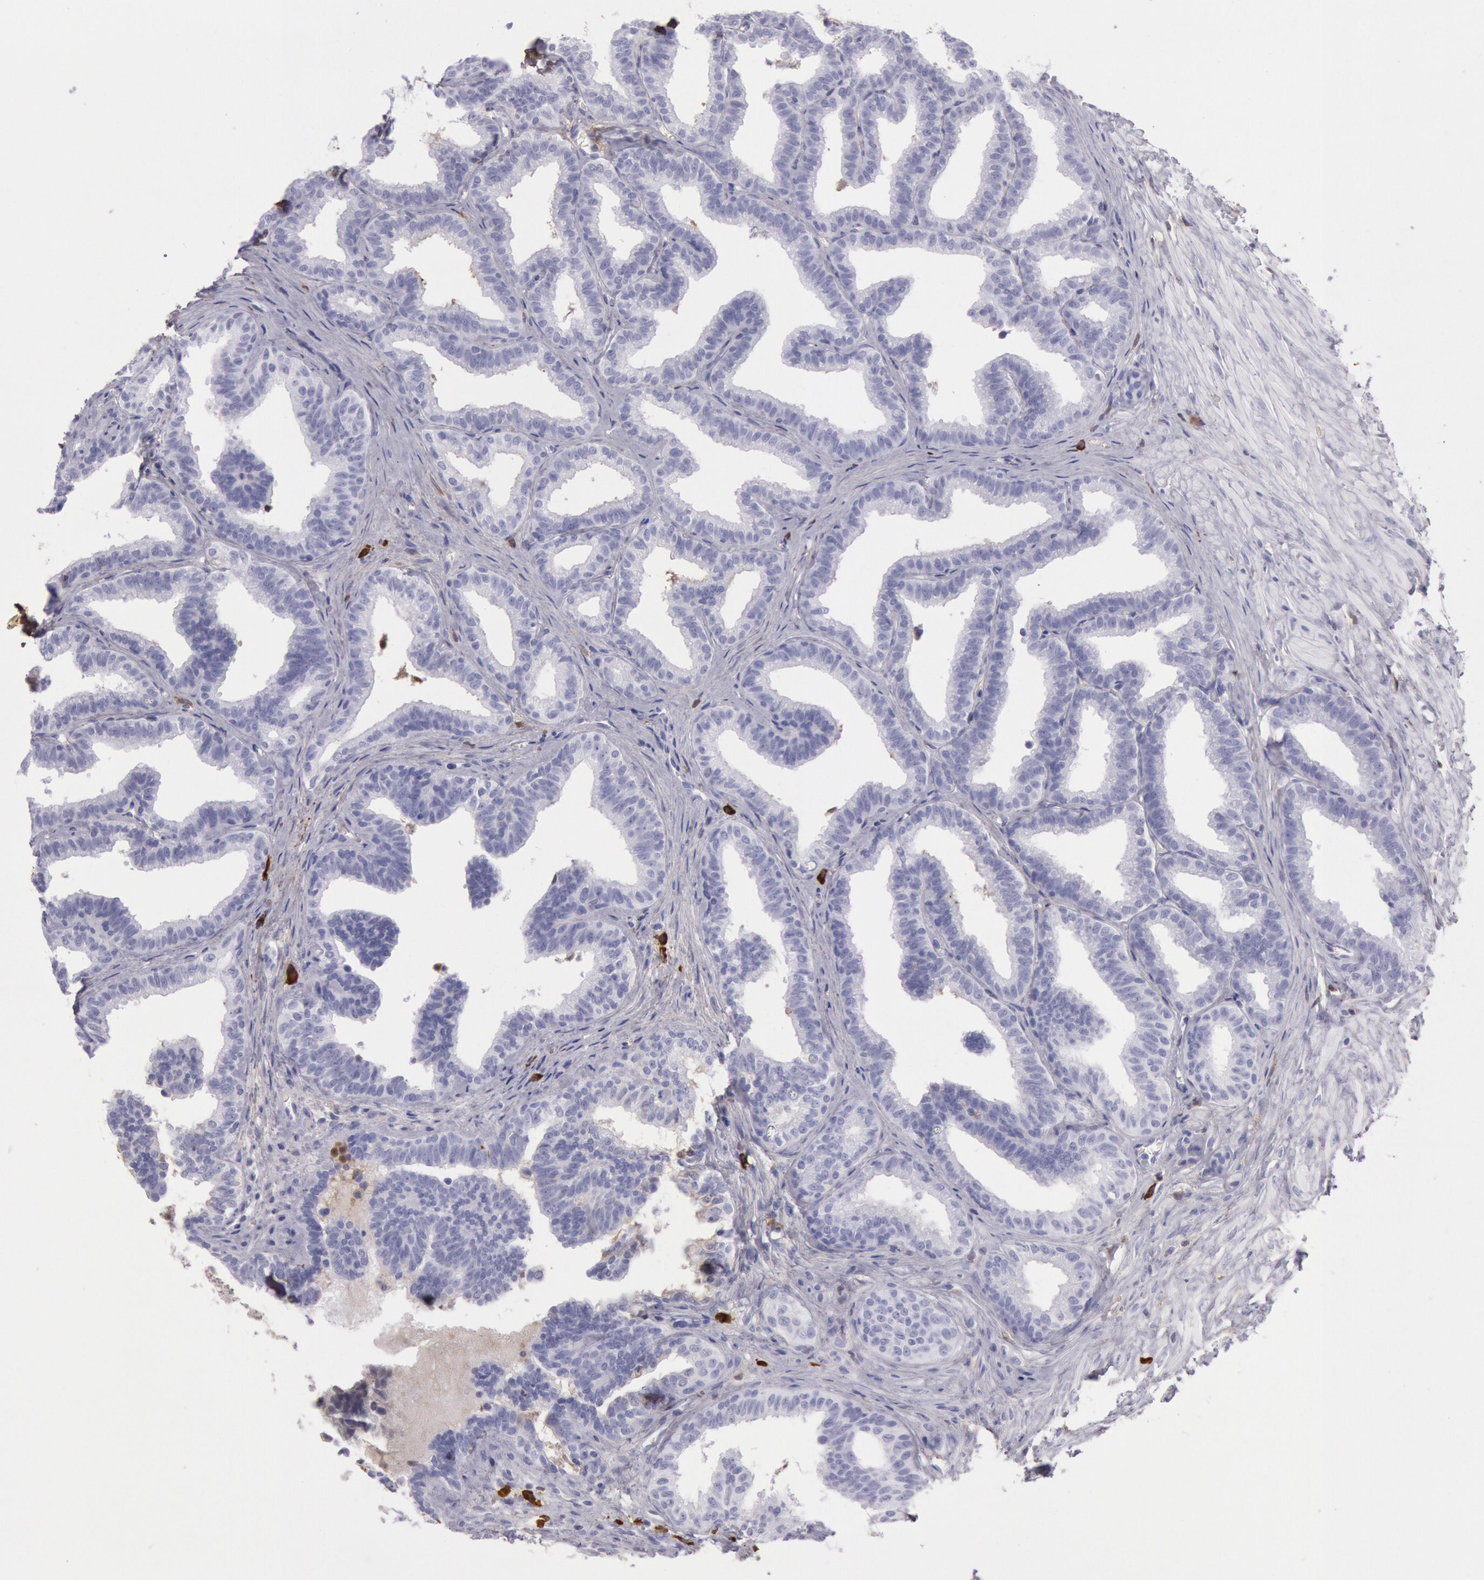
{"staining": {"intensity": "weak", "quantity": "25%-75%", "location": "cytoplasmic/membranous"}, "tissue": "seminal vesicle", "cell_type": "Glandular cells", "image_type": "normal", "snomed": [{"axis": "morphology", "description": "Normal tissue, NOS"}, {"axis": "topography", "description": "Seminal veicle"}], "caption": "The micrograph displays staining of normal seminal vesicle, revealing weak cytoplasmic/membranous protein expression (brown color) within glandular cells. (brown staining indicates protein expression, while blue staining denotes nuclei).", "gene": "IGHG1", "patient": {"sex": "male", "age": 26}}